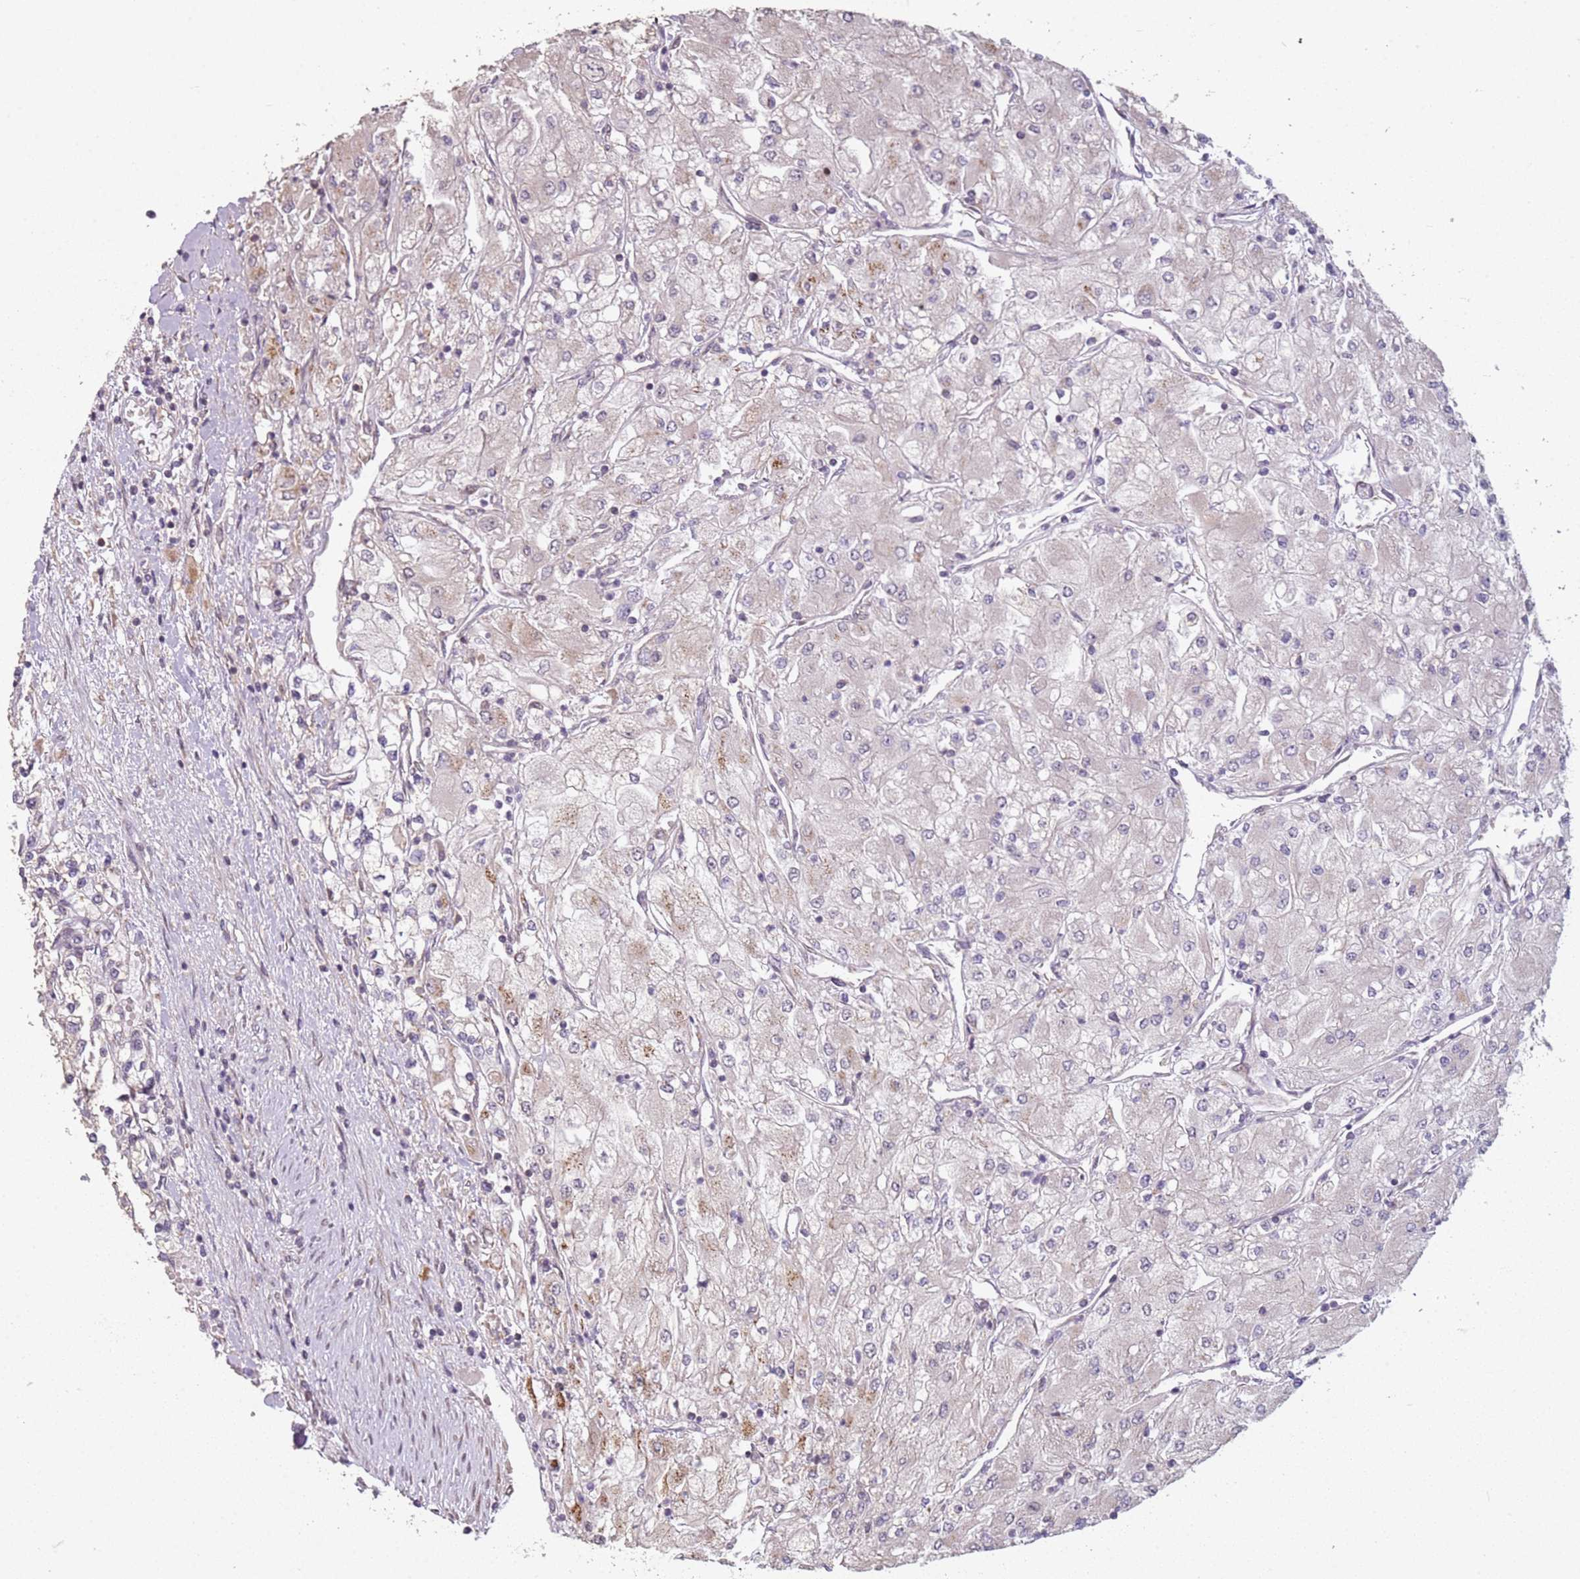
{"staining": {"intensity": "weak", "quantity": "<25%", "location": "cytoplasmic/membranous"}, "tissue": "renal cancer", "cell_type": "Tumor cells", "image_type": "cancer", "snomed": [{"axis": "morphology", "description": "Adenocarcinoma, NOS"}, {"axis": "topography", "description": "Kidney"}], "caption": "DAB (3,3'-diaminobenzidine) immunohistochemical staining of human renal adenocarcinoma exhibits no significant staining in tumor cells. (Brightfield microscopy of DAB (3,3'-diaminobenzidine) immunohistochemistry at high magnification).", "gene": "CHURC1", "patient": {"sex": "male", "age": 80}}